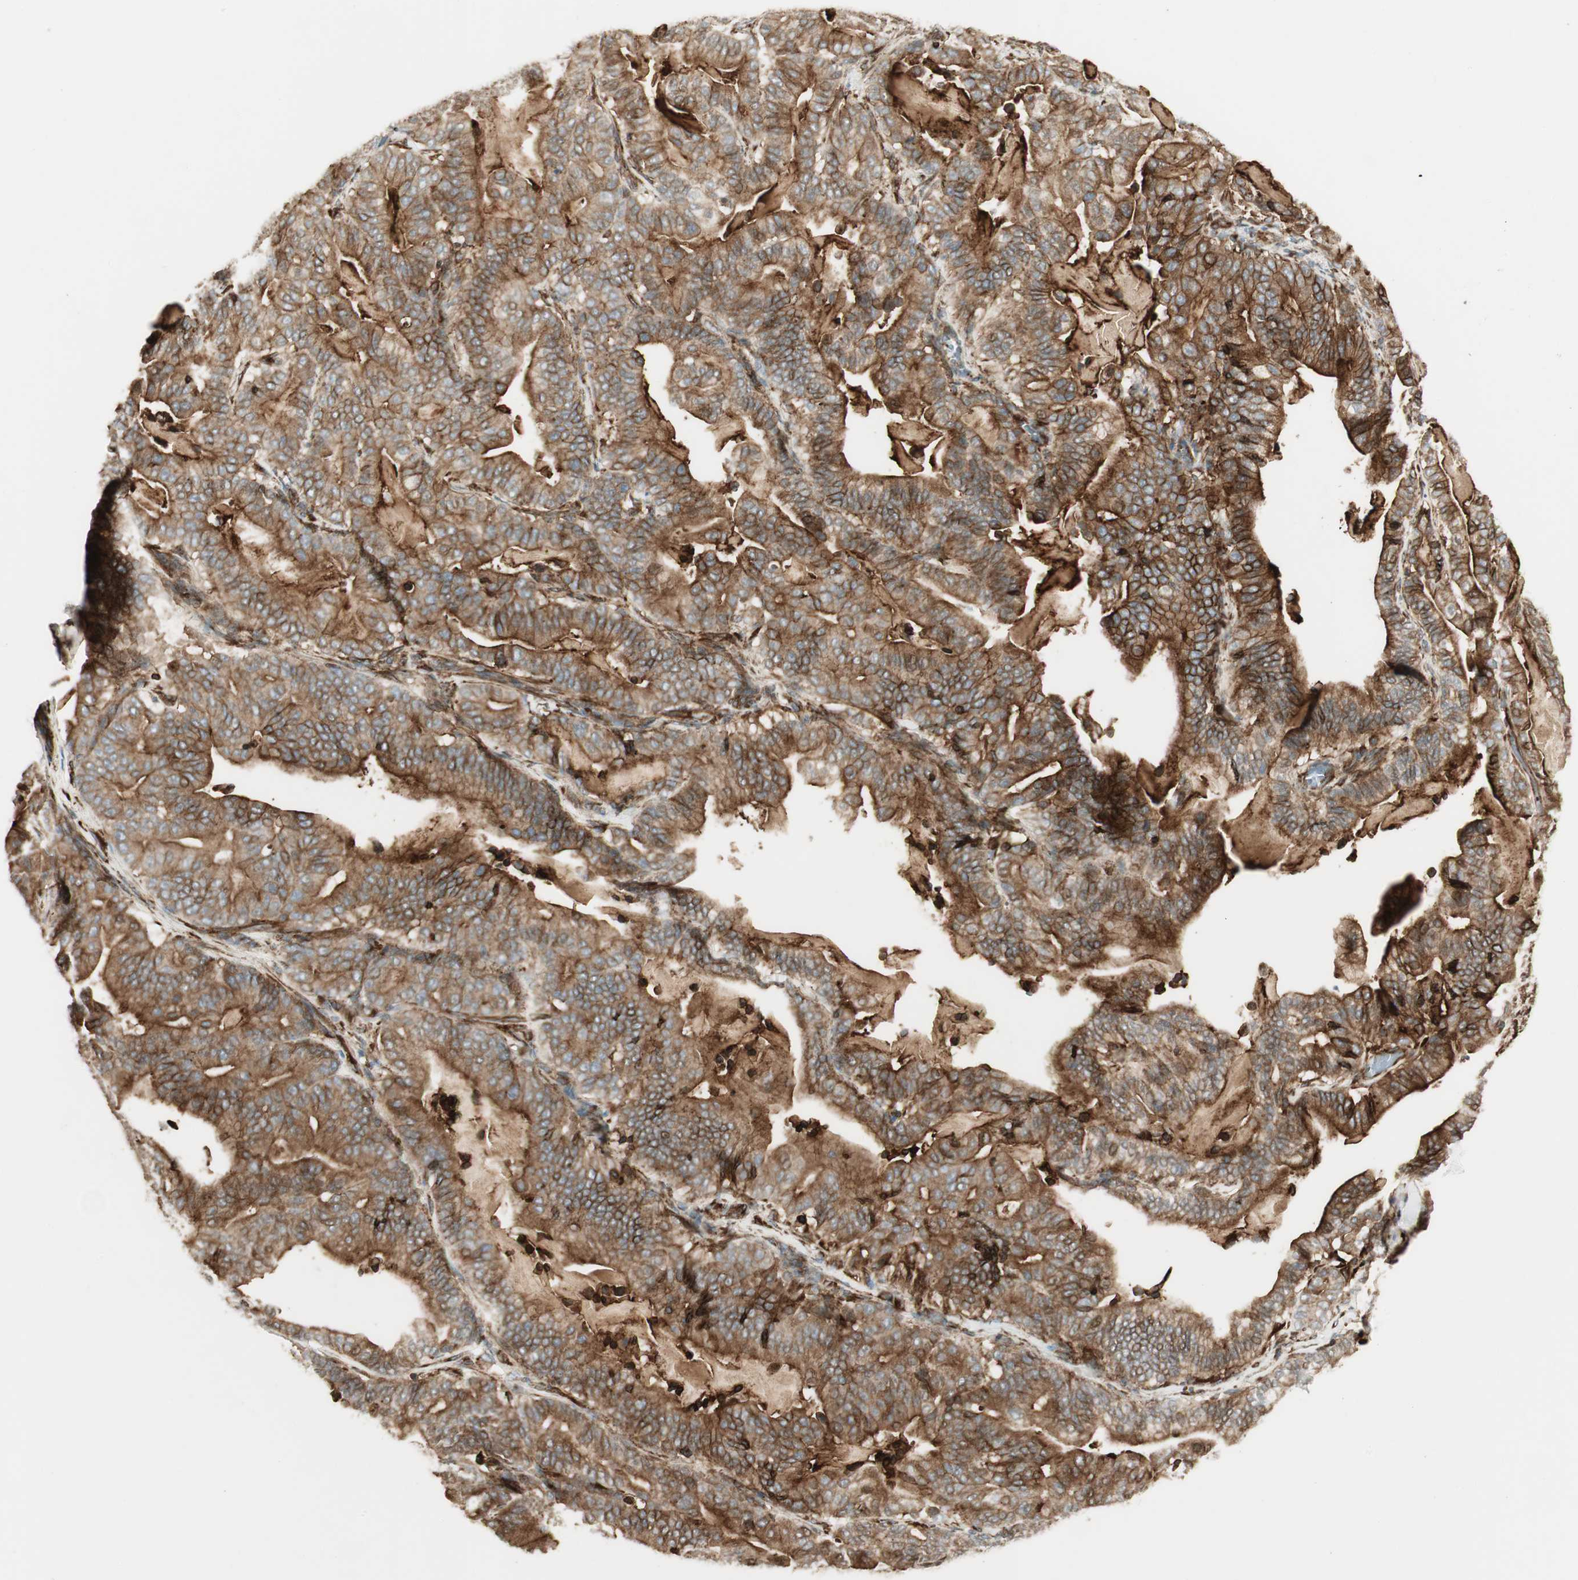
{"staining": {"intensity": "moderate", "quantity": ">75%", "location": "cytoplasmic/membranous"}, "tissue": "pancreatic cancer", "cell_type": "Tumor cells", "image_type": "cancer", "snomed": [{"axis": "morphology", "description": "Adenocarcinoma, NOS"}, {"axis": "topography", "description": "Pancreas"}], "caption": "Immunohistochemical staining of pancreatic cancer (adenocarcinoma) displays medium levels of moderate cytoplasmic/membranous protein positivity in approximately >75% of tumor cells. The staining was performed using DAB, with brown indicating positive protein expression. Nuclei are stained blue with hematoxylin.", "gene": "PRKG1", "patient": {"sex": "male", "age": 63}}